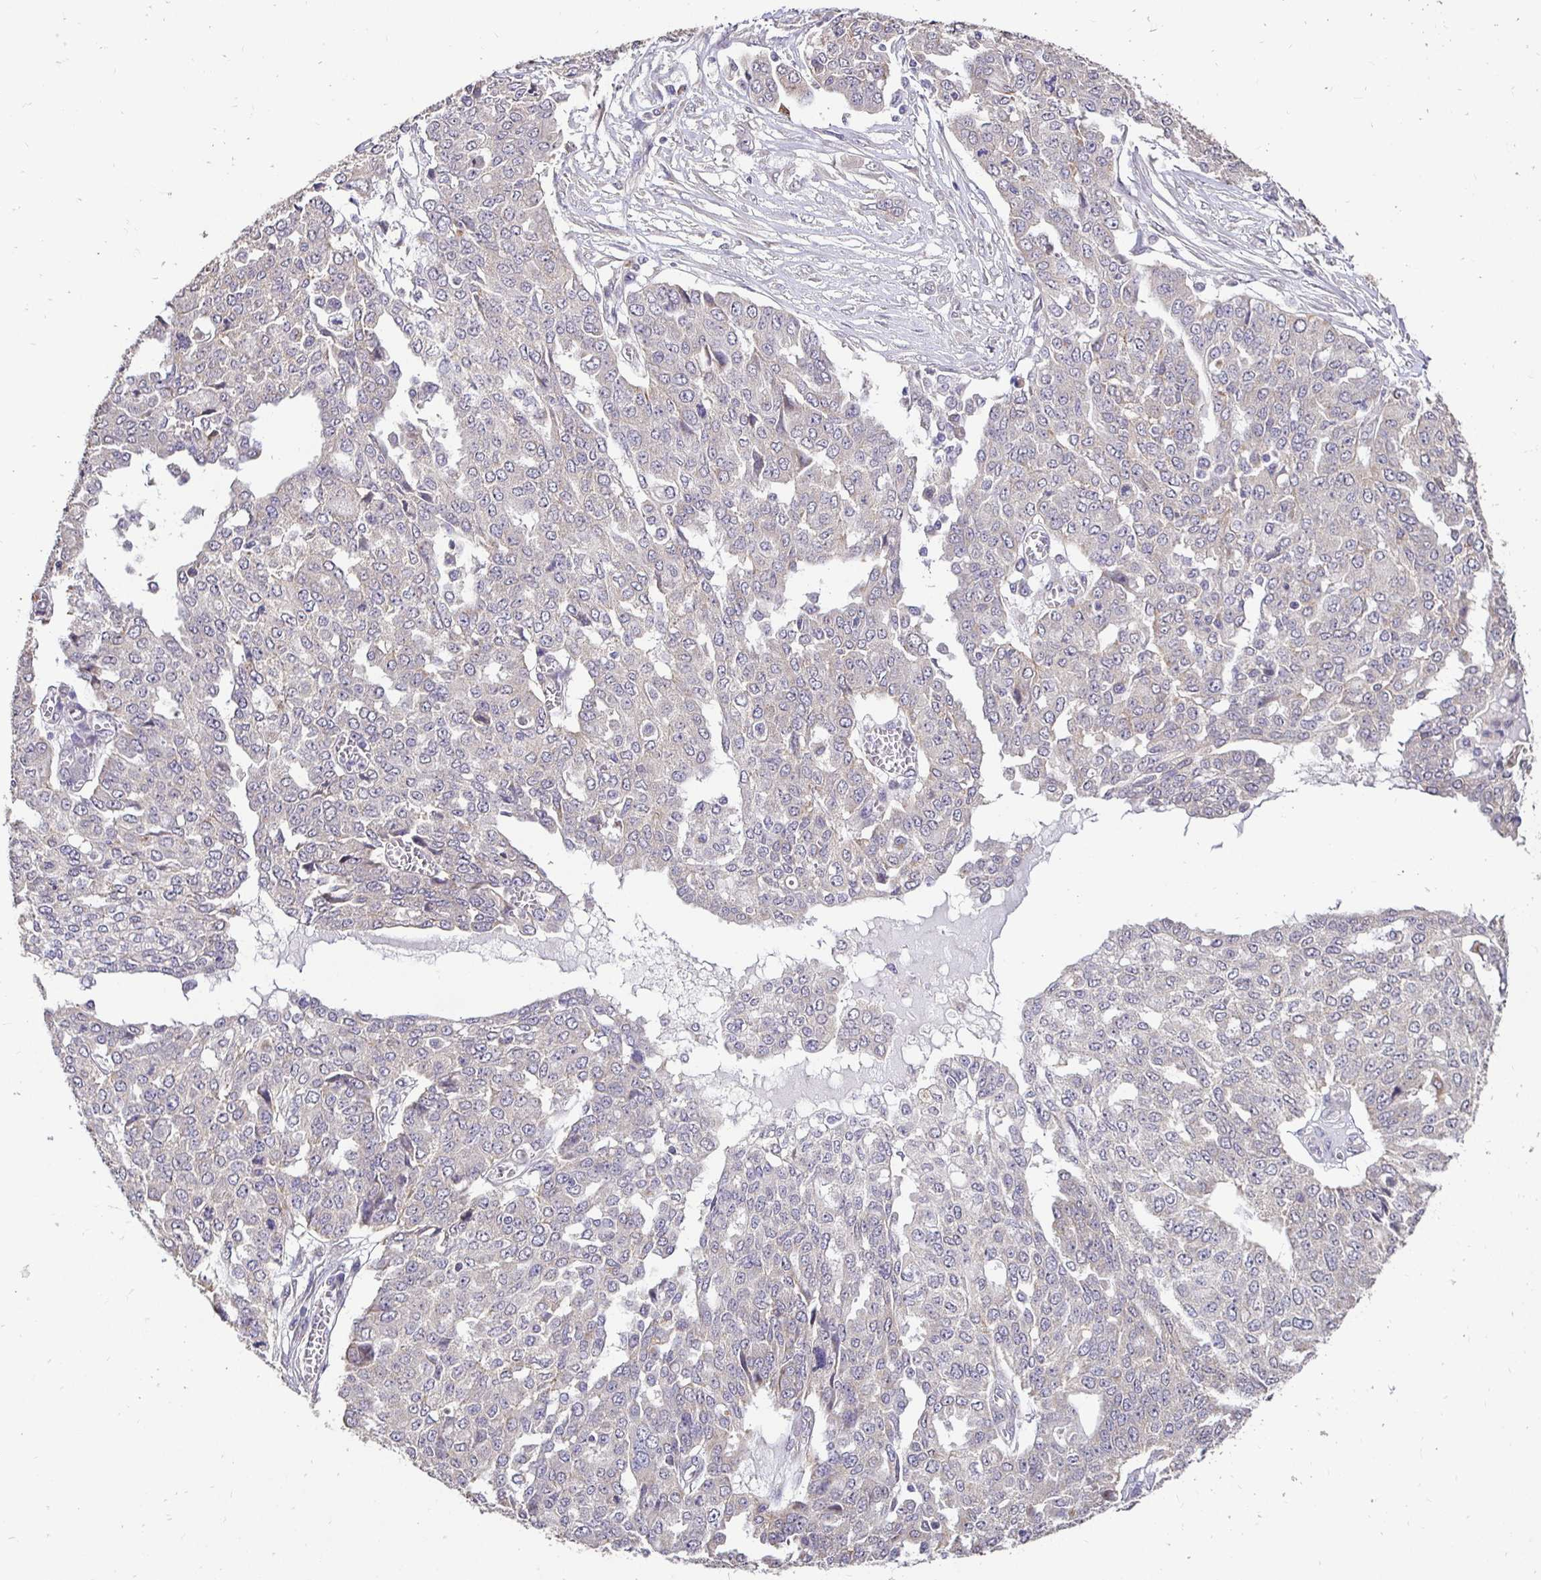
{"staining": {"intensity": "negative", "quantity": "none", "location": "none"}, "tissue": "ovarian cancer", "cell_type": "Tumor cells", "image_type": "cancer", "snomed": [{"axis": "morphology", "description": "Cystadenocarcinoma, serous, NOS"}, {"axis": "topography", "description": "Soft tissue"}, {"axis": "topography", "description": "Ovary"}], "caption": "Tumor cells are negative for protein expression in human ovarian cancer (serous cystadenocarcinoma).", "gene": "RHEBL1", "patient": {"sex": "female", "age": 57}}